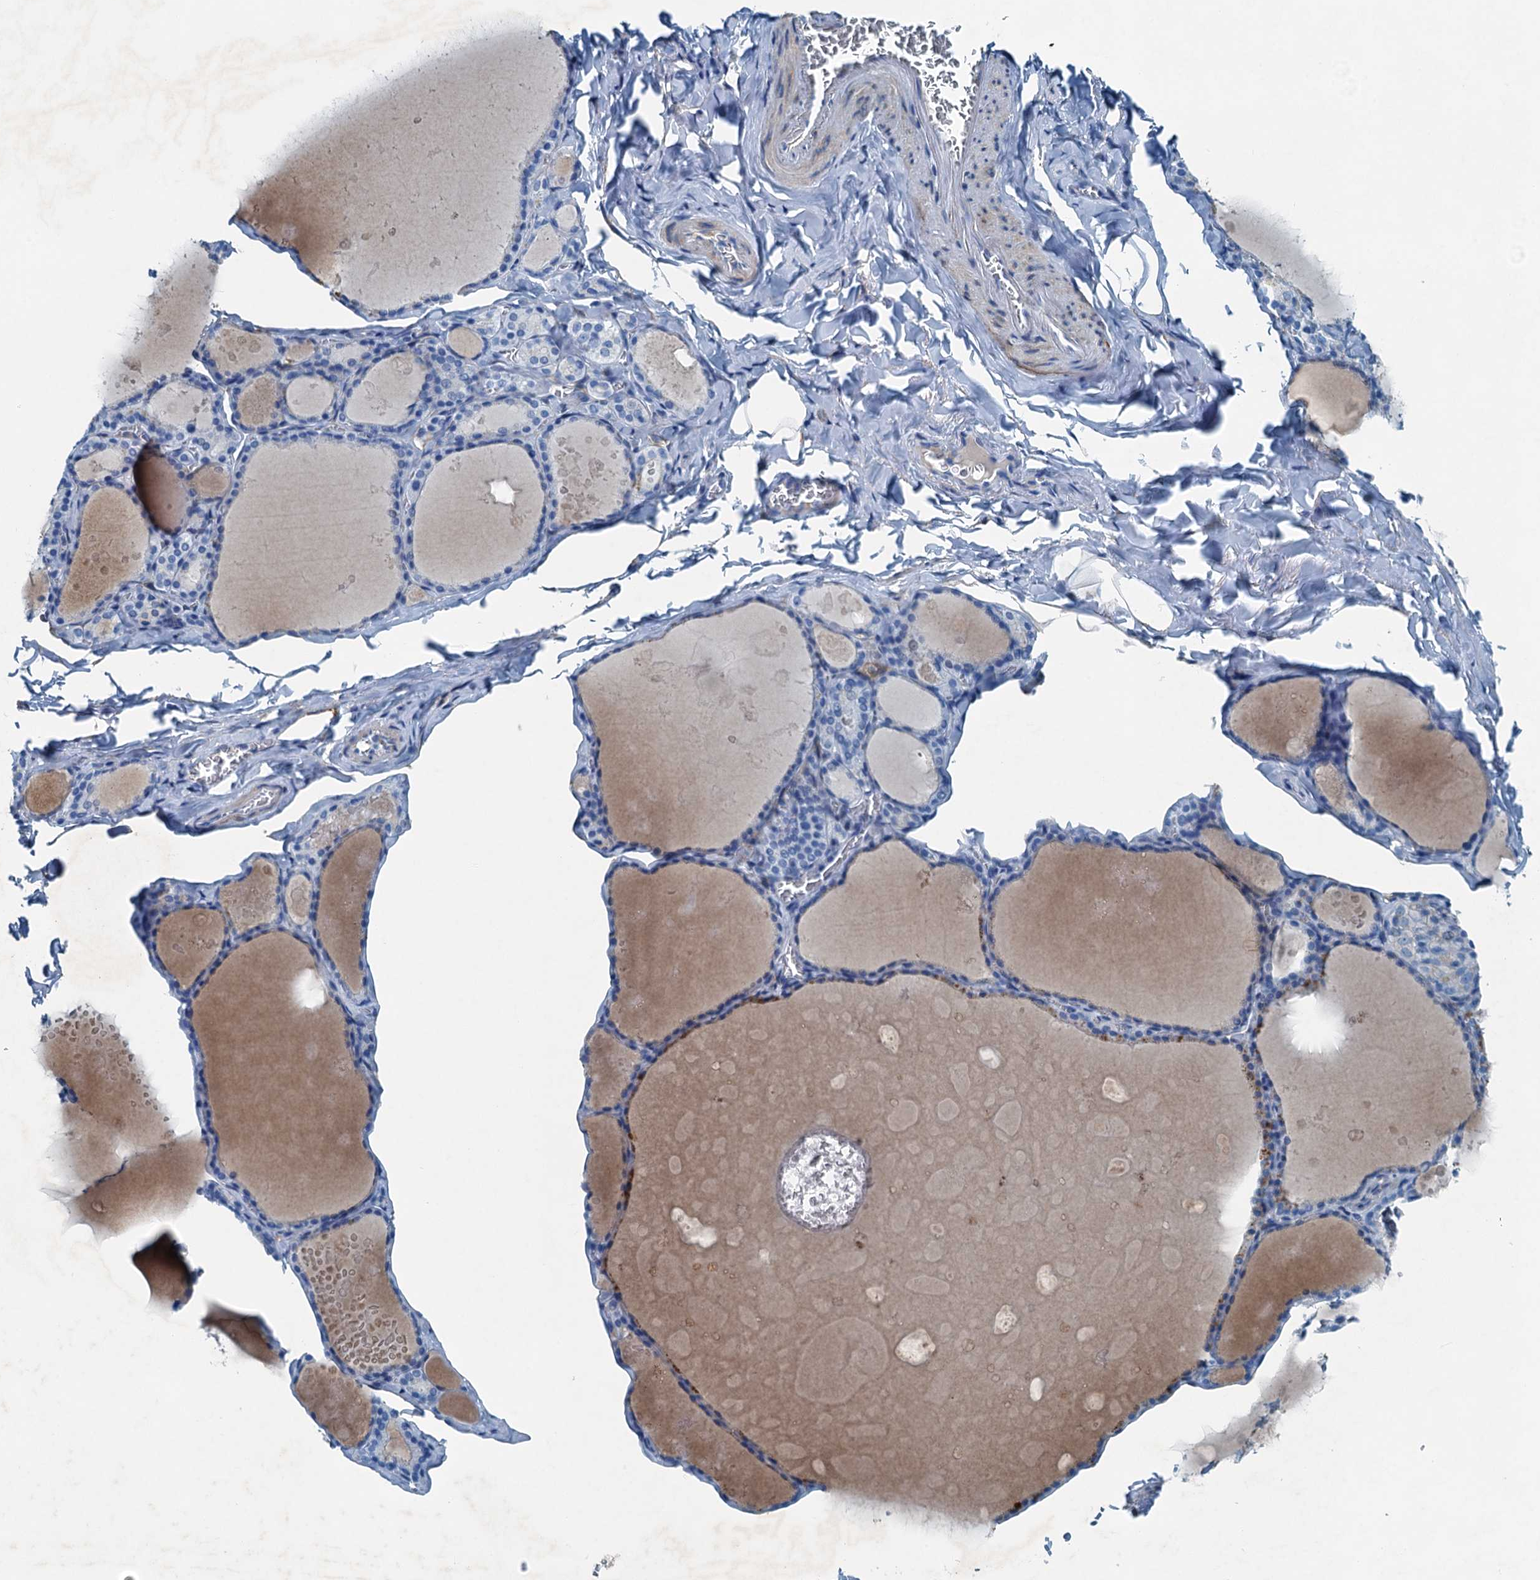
{"staining": {"intensity": "negative", "quantity": "none", "location": "none"}, "tissue": "thyroid gland", "cell_type": "Glandular cells", "image_type": "normal", "snomed": [{"axis": "morphology", "description": "Normal tissue, NOS"}, {"axis": "topography", "description": "Thyroid gland"}], "caption": "An image of human thyroid gland is negative for staining in glandular cells. (DAB (3,3'-diaminobenzidine) immunohistochemistry, high magnification).", "gene": "RAB3IL1", "patient": {"sex": "male", "age": 56}}